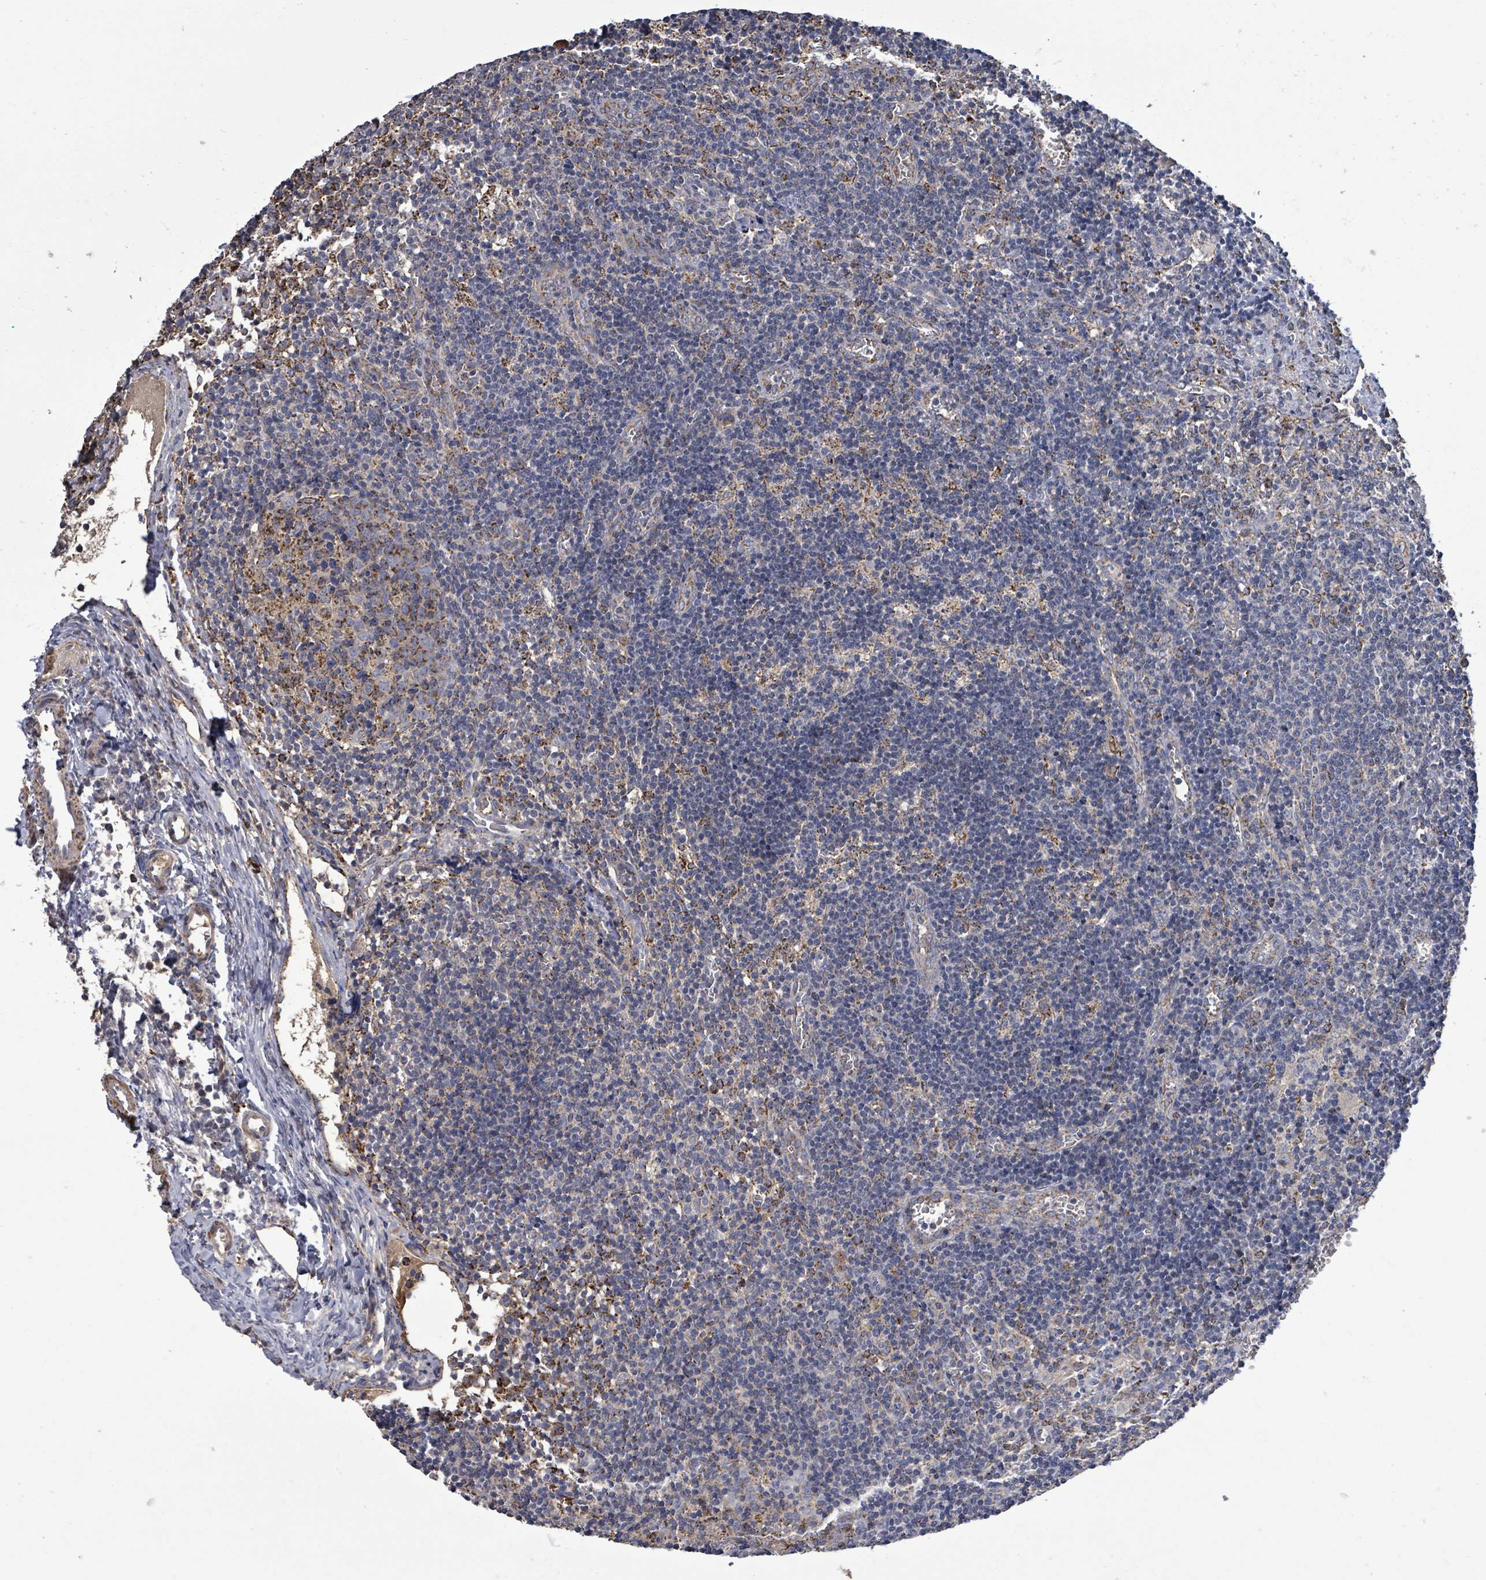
{"staining": {"intensity": "strong", "quantity": "25%-75%", "location": "cytoplasmic/membranous"}, "tissue": "lymph node", "cell_type": "Germinal center cells", "image_type": "normal", "snomed": [{"axis": "morphology", "description": "Normal tissue, NOS"}, {"axis": "topography", "description": "Lymph node"}], "caption": "Lymph node stained with DAB IHC displays high levels of strong cytoplasmic/membranous expression in approximately 25%-75% of germinal center cells. The staining was performed using DAB, with brown indicating positive protein expression. Nuclei are stained blue with hematoxylin.", "gene": "MTMR12", "patient": {"sex": "female", "age": 37}}